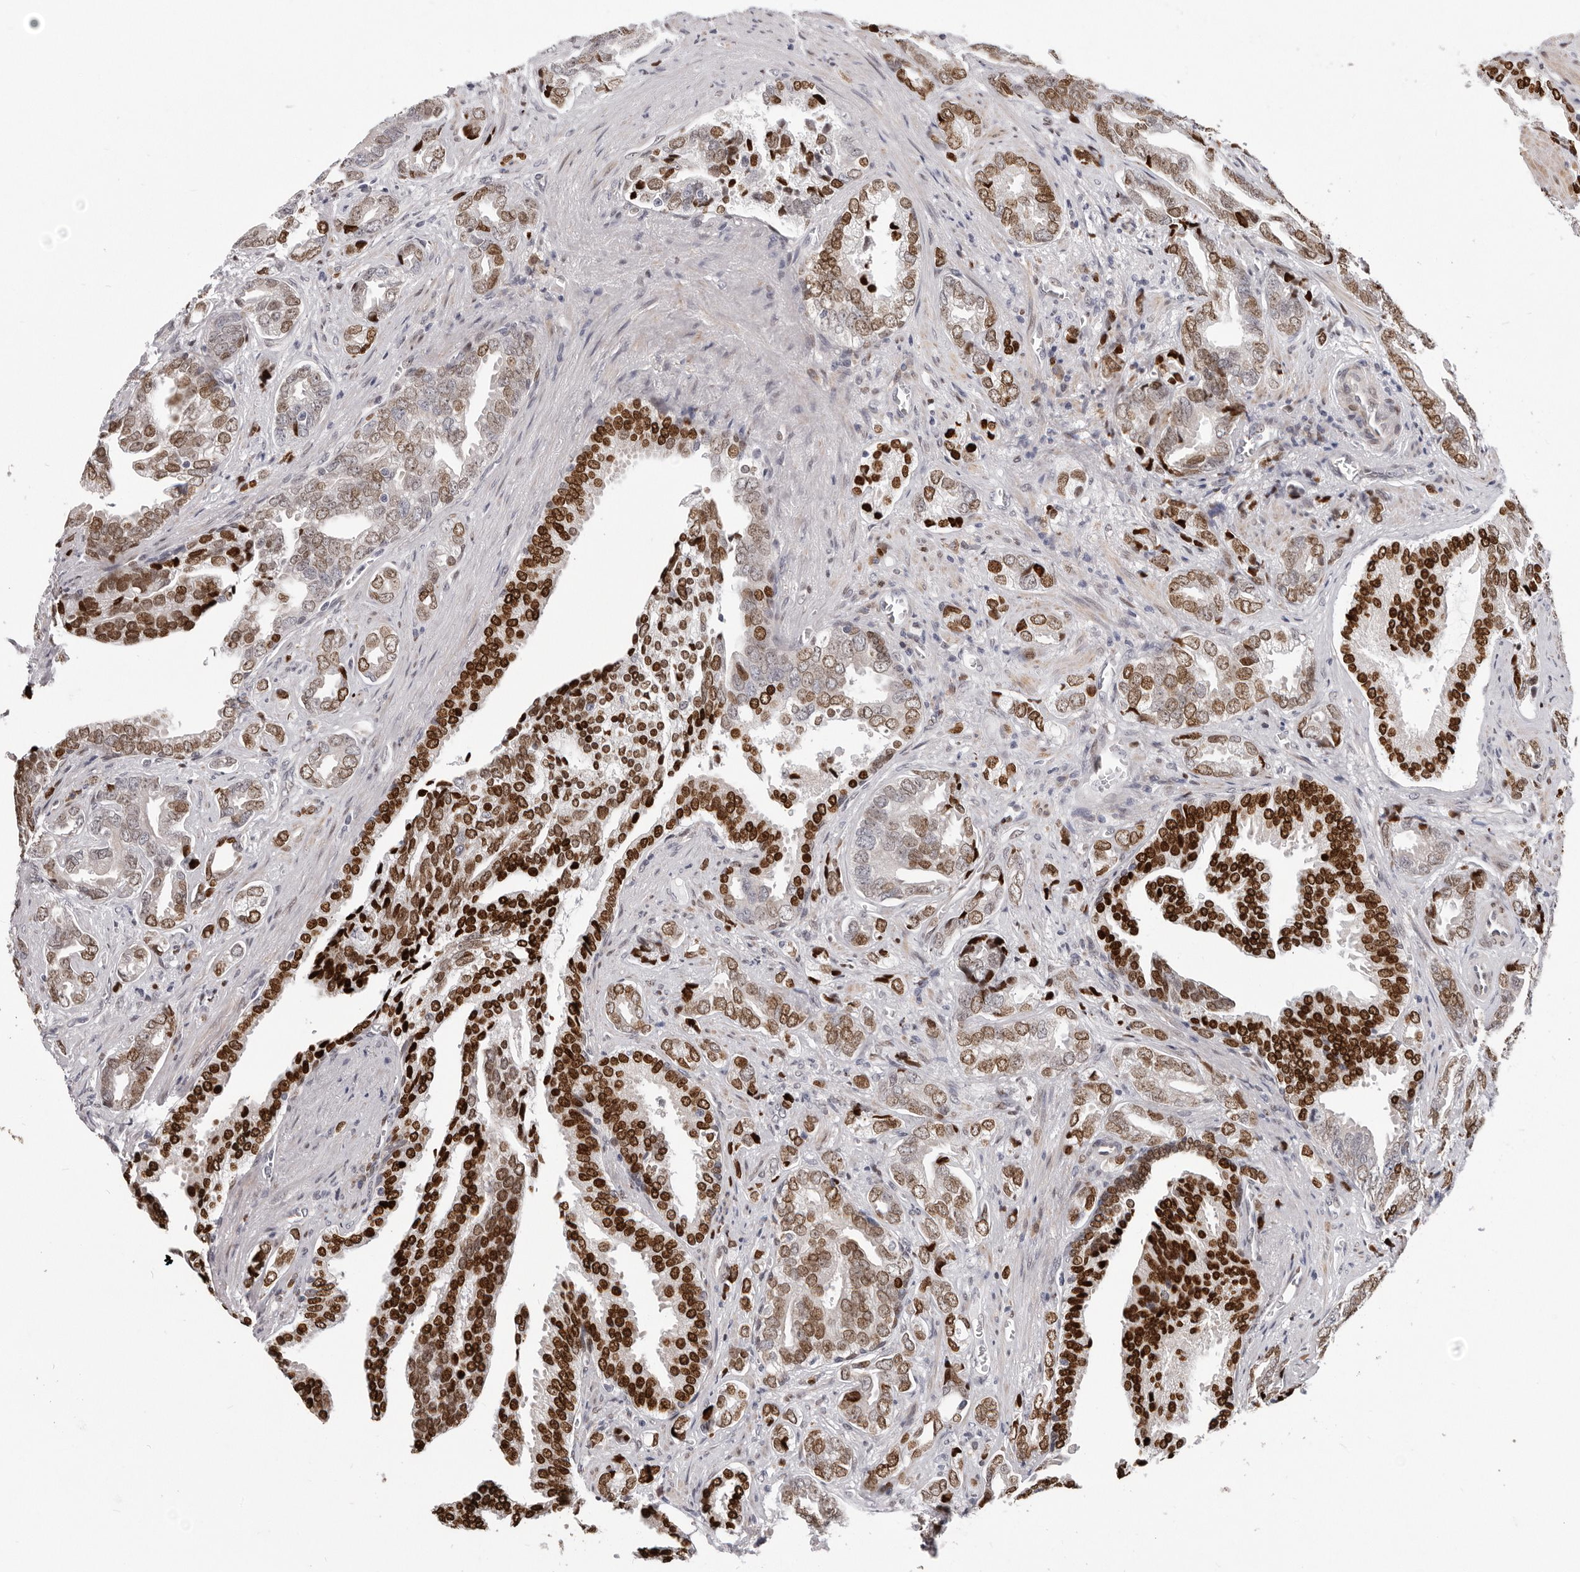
{"staining": {"intensity": "strong", "quantity": "25%-75%", "location": "nuclear"}, "tissue": "prostate cancer", "cell_type": "Tumor cells", "image_type": "cancer", "snomed": [{"axis": "morphology", "description": "Adenocarcinoma, Medium grade"}, {"axis": "topography", "description": "Prostate"}], "caption": "This is an image of IHC staining of medium-grade adenocarcinoma (prostate), which shows strong positivity in the nuclear of tumor cells.", "gene": "SRP19", "patient": {"sex": "male", "age": 67}}